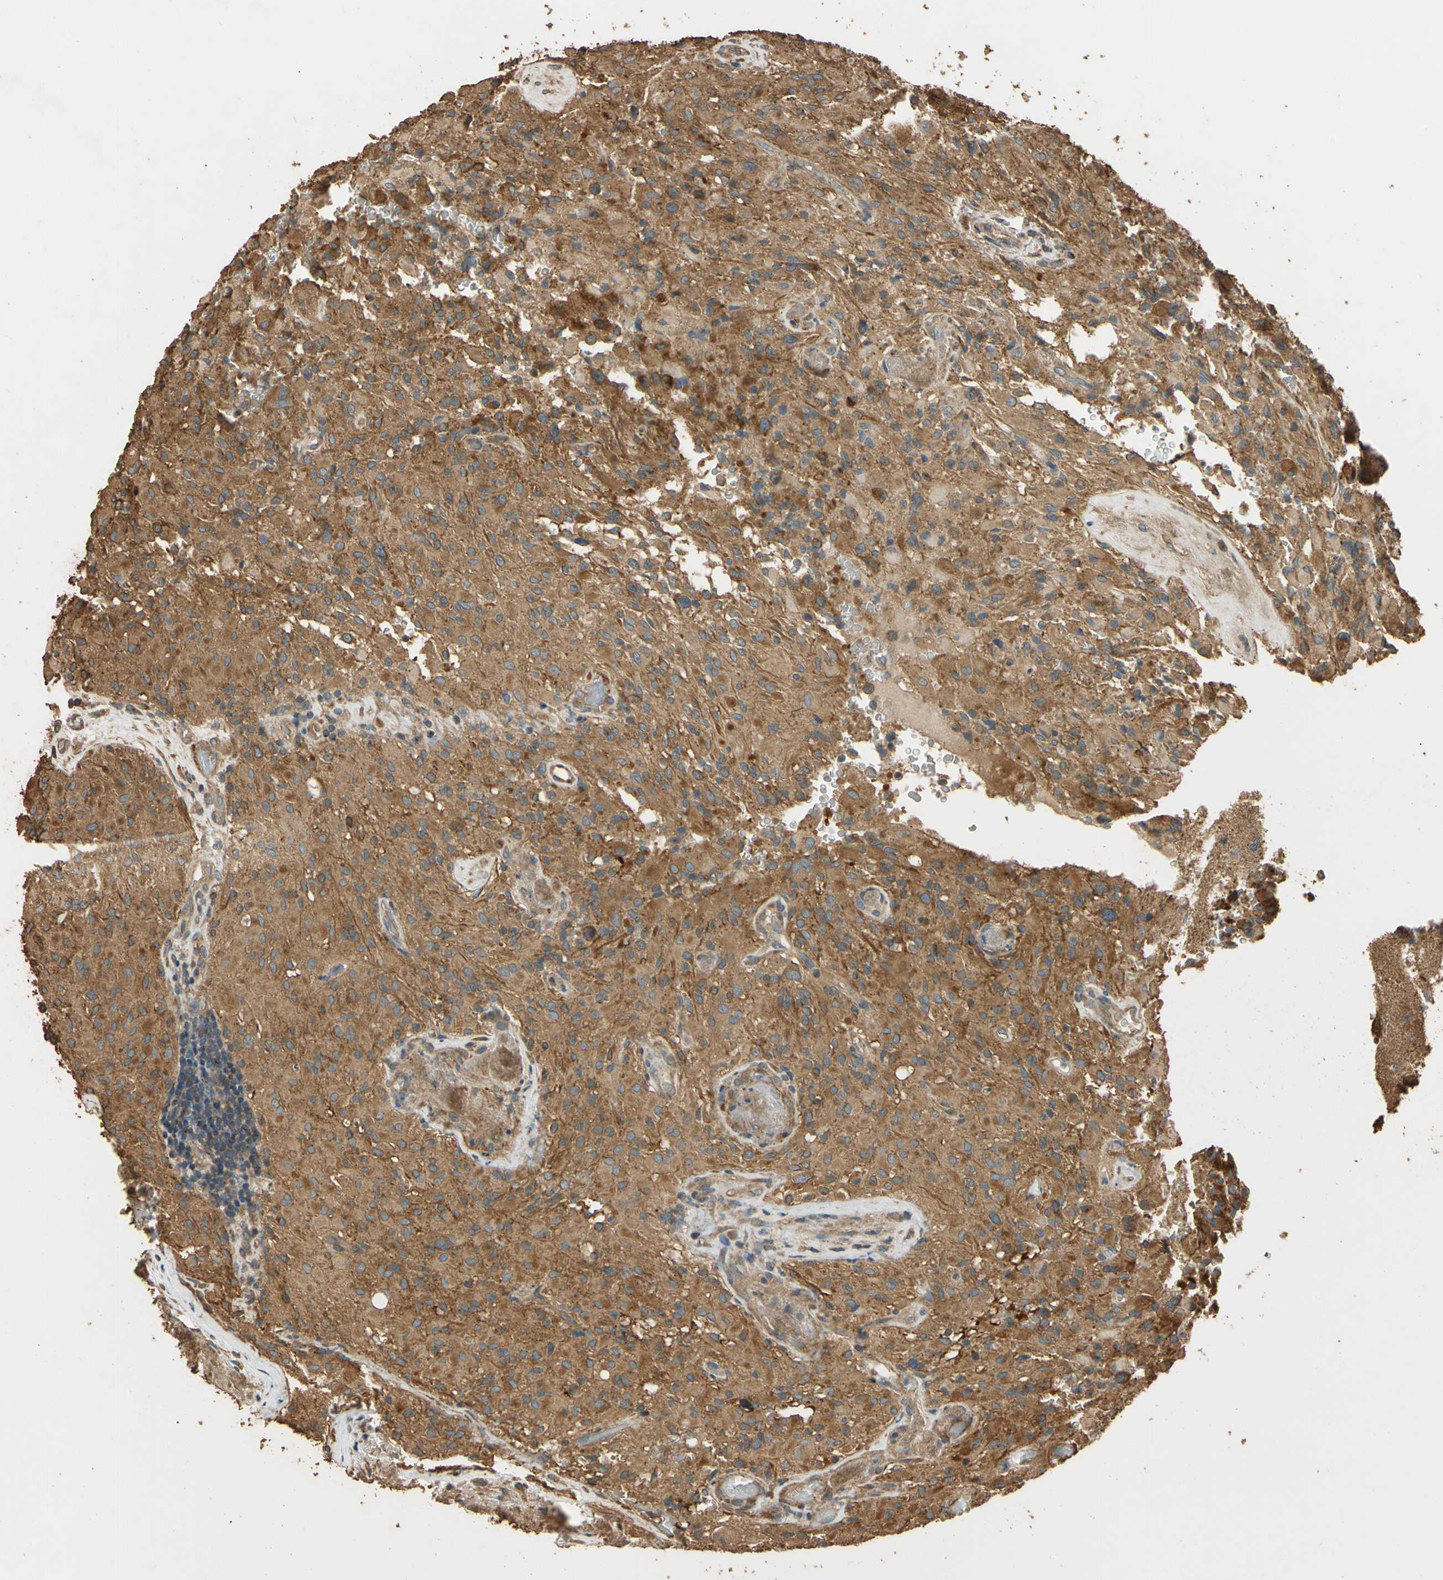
{"staining": {"intensity": "negative", "quantity": "none", "location": "none"}, "tissue": "glioma", "cell_type": "Tumor cells", "image_type": "cancer", "snomed": [{"axis": "morphology", "description": "Glioma, malignant, High grade"}, {"axis": "topography", "description": "Brain"}], "caption": "Immunohistochemistry (IHC) of malignant glioma (high-grade) demonstrates no positivity in tumor cells.", "gene": "MGRN1", "patient": {"sex": "male", "age": 71}}